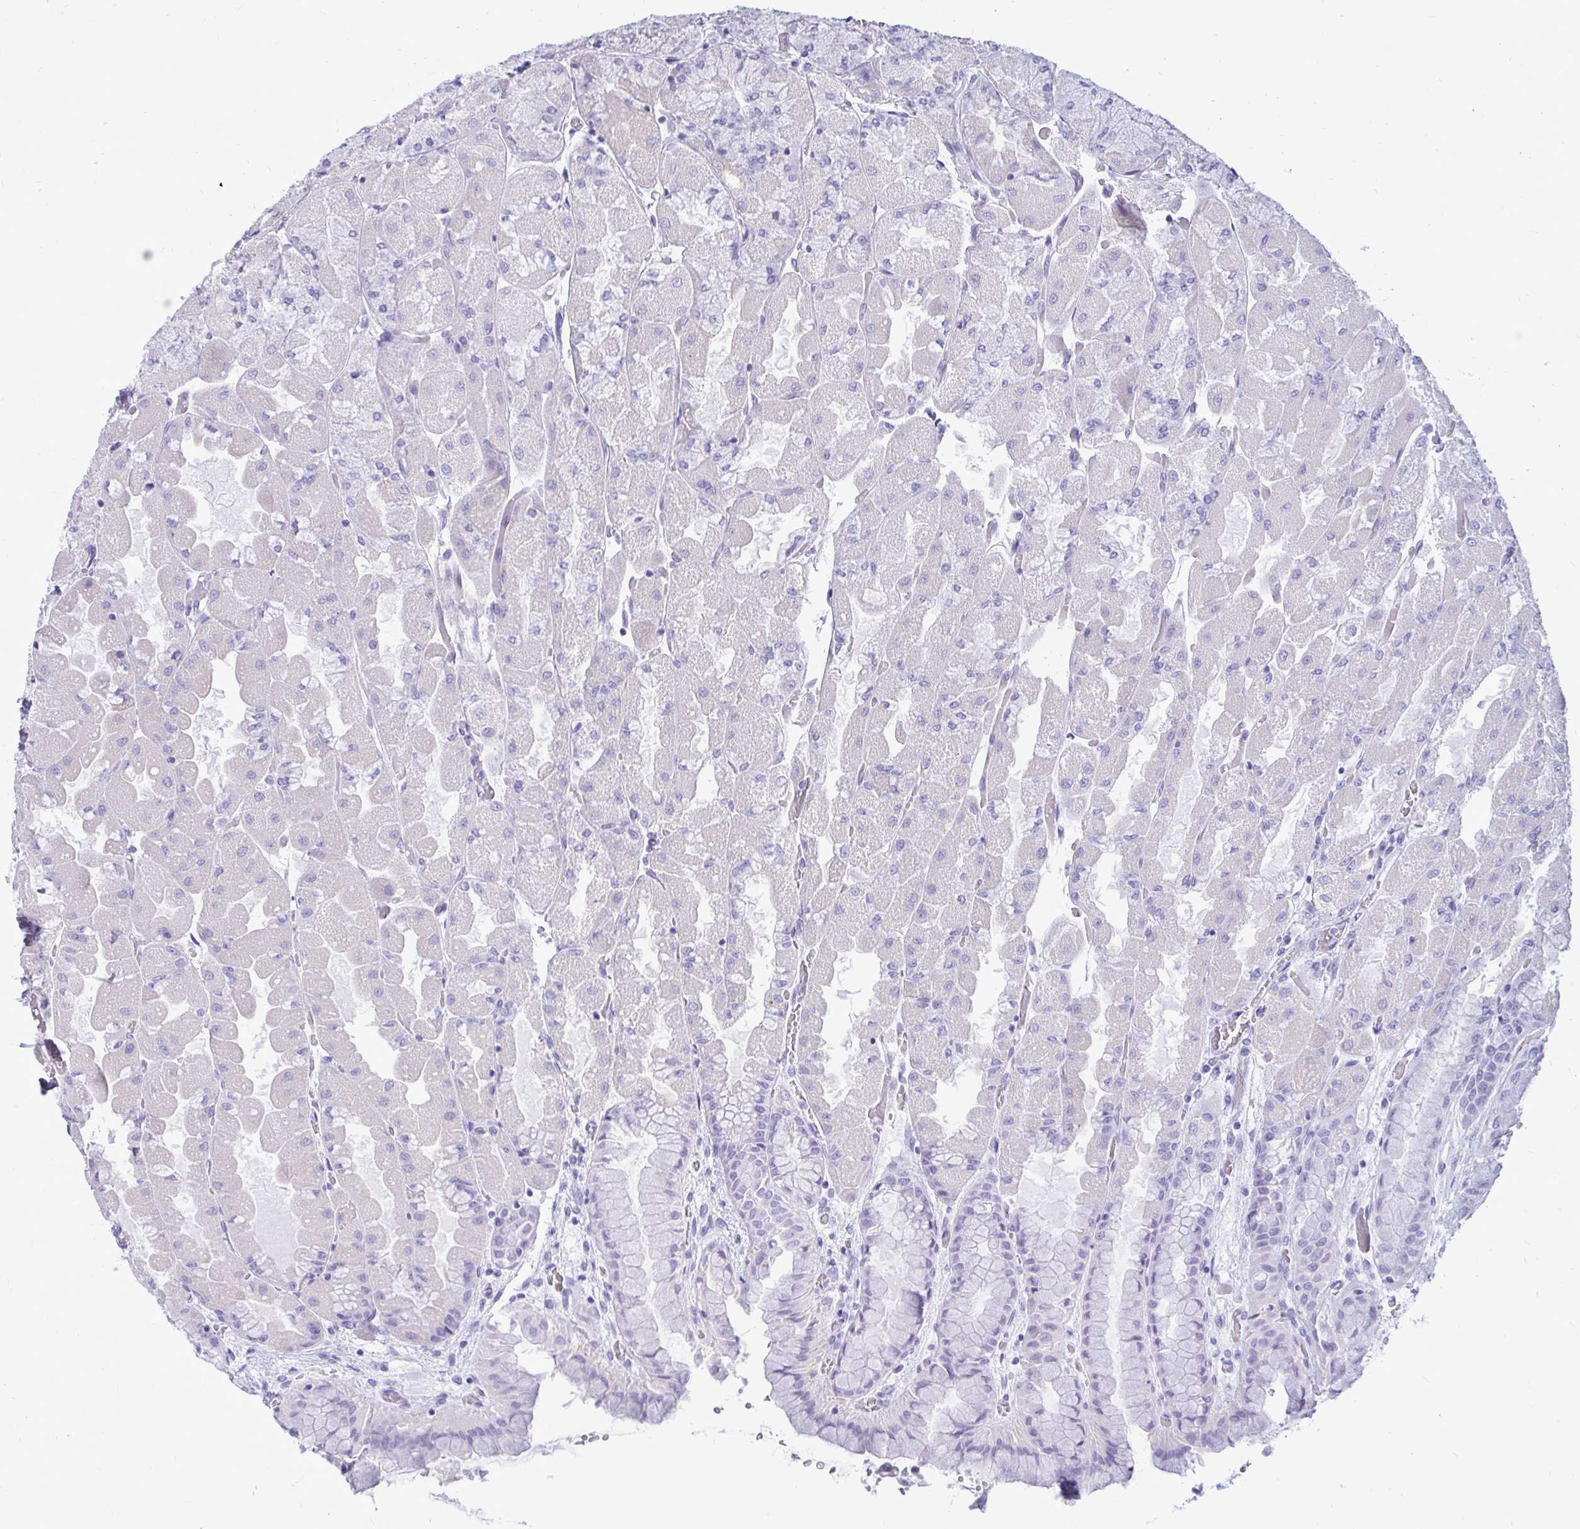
{"staining": {"intensity": "negative", "quantity": "none", "location": "none"}, "tissue": "stomach", "cell_type": "Glandular cells", "image_type": "normal", "snomed": [{"axis": "morphology", "description": "Normal tissue, NOS"}, {"axis": "topography", "description": "Stomach"}], "caption": "Histopathology image shows no protein expression in glandular cells of normal stomach.", "gene": "NANOGNB", "patient": {"sex": "female", "age": 61}}